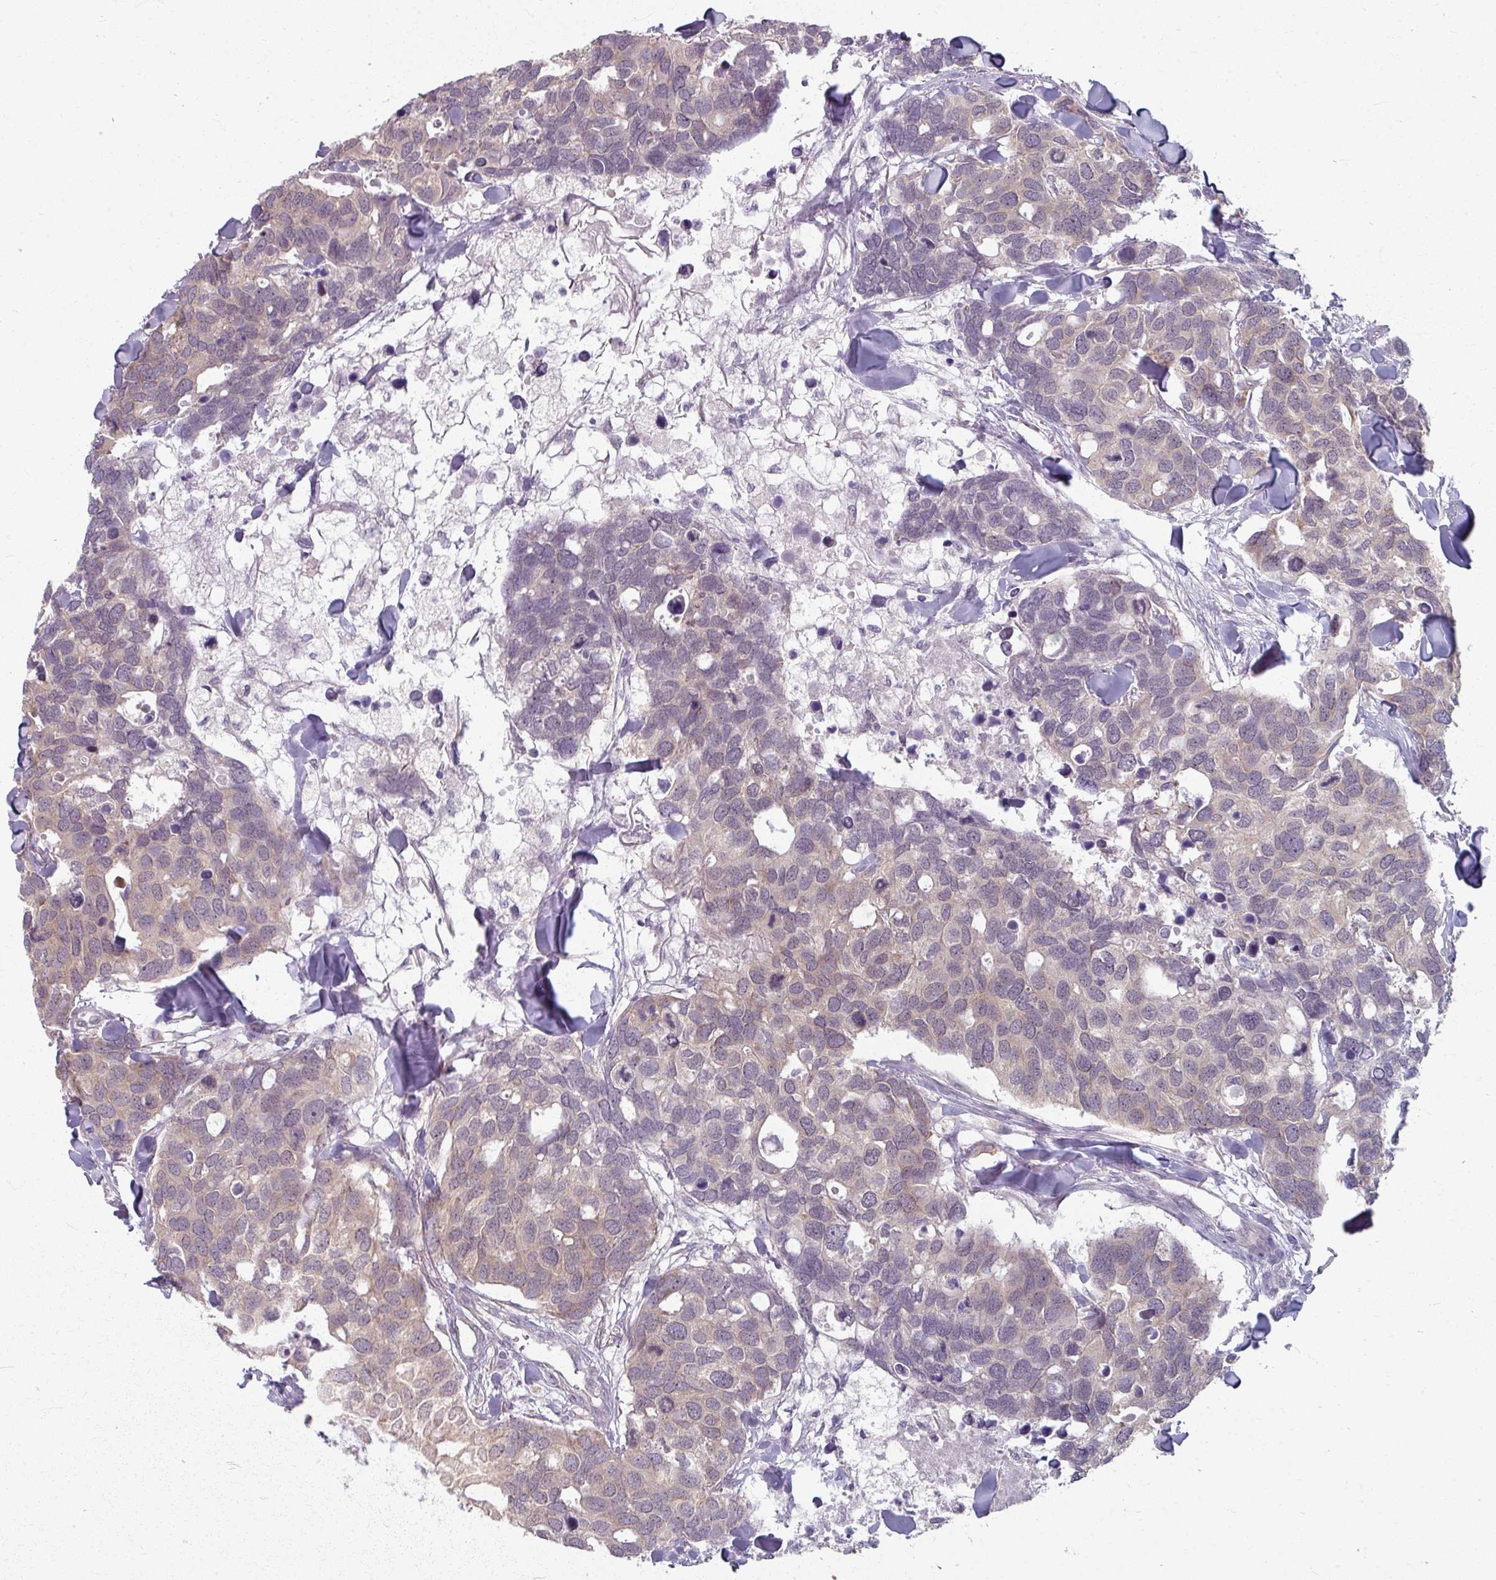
{"staining": {"intensity": "weak", "quantity": "25%-75%", "location": "cytoplasmic/membranous"}, "tissue": "breast cancer", "cell_type": "Tumor cells", "image_type": "cancer", "snomed": [{"axis": "morphology", "description": "Duct carcinoma"}, {"axis": "topography", "description": "Breast"}], "caption": "Tumor cells exhibit low levels of weak cytoplasmic/membranous expression in approximately 25%-75% of cells in breast cancer (infiltrating ductal carcinoma).", "gene": "KMT5C", "patient": {"sex": "female", "age": 83}}